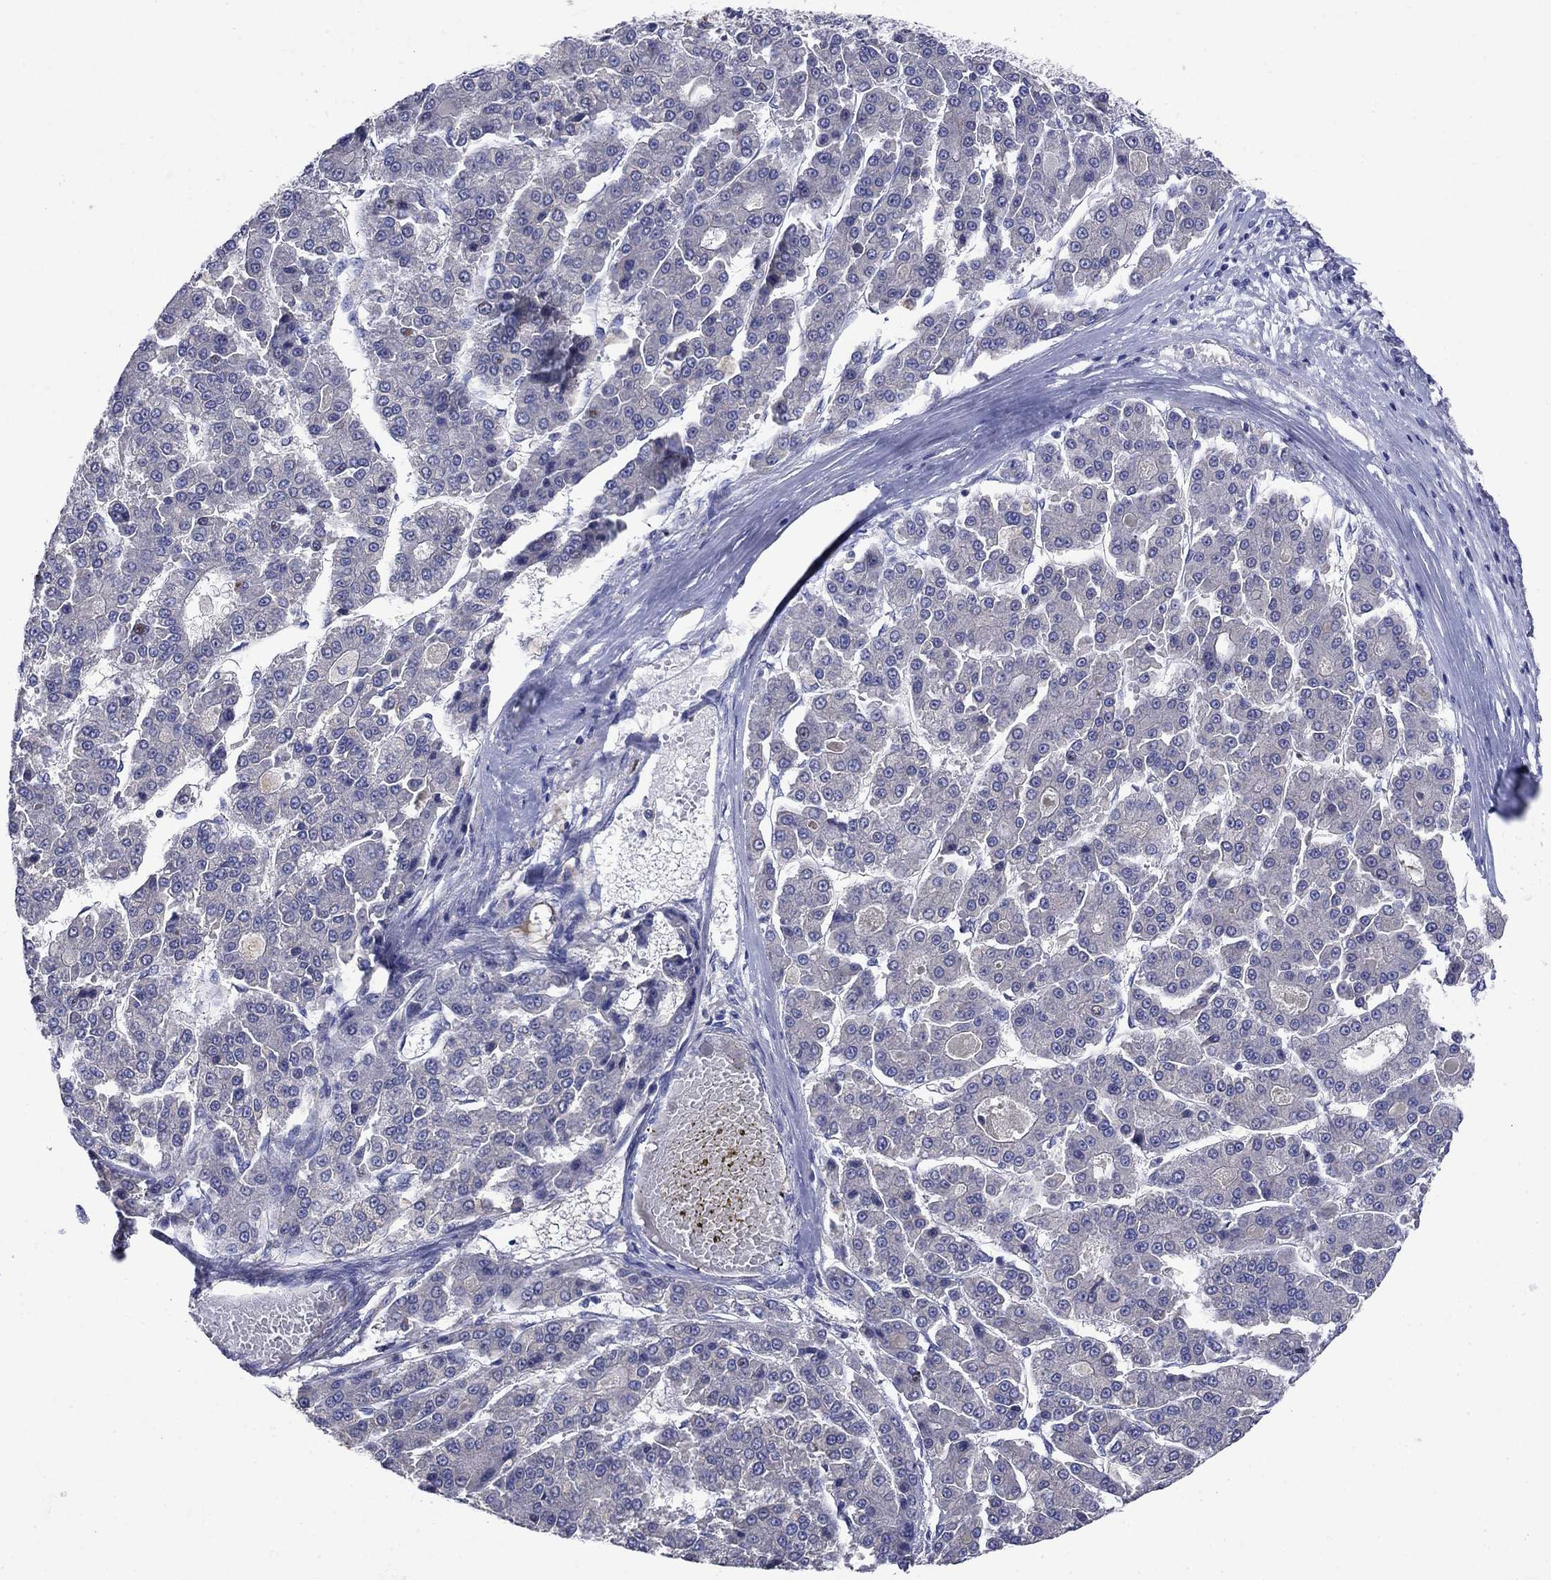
{"staining": {"intensity": "negative", "quantity": "none", "location": "none"}, "tissue": "liver cancer", "cell_type": "Tumor cells", "image_type": "cancer", "snomed": [{"axis": "morphology", "description": "Carcinoma, Hepatocellular, NOS"}, {"axis": "topography", "description": "Liver"}], "caption": "A histopathology image of liver cancer (hepatocellular carcinoma) stained for a protein exhibits no brown staining in tumor cells.", "gene": "SULT2B1", "patient": {"sex": "male", "age": 70}}